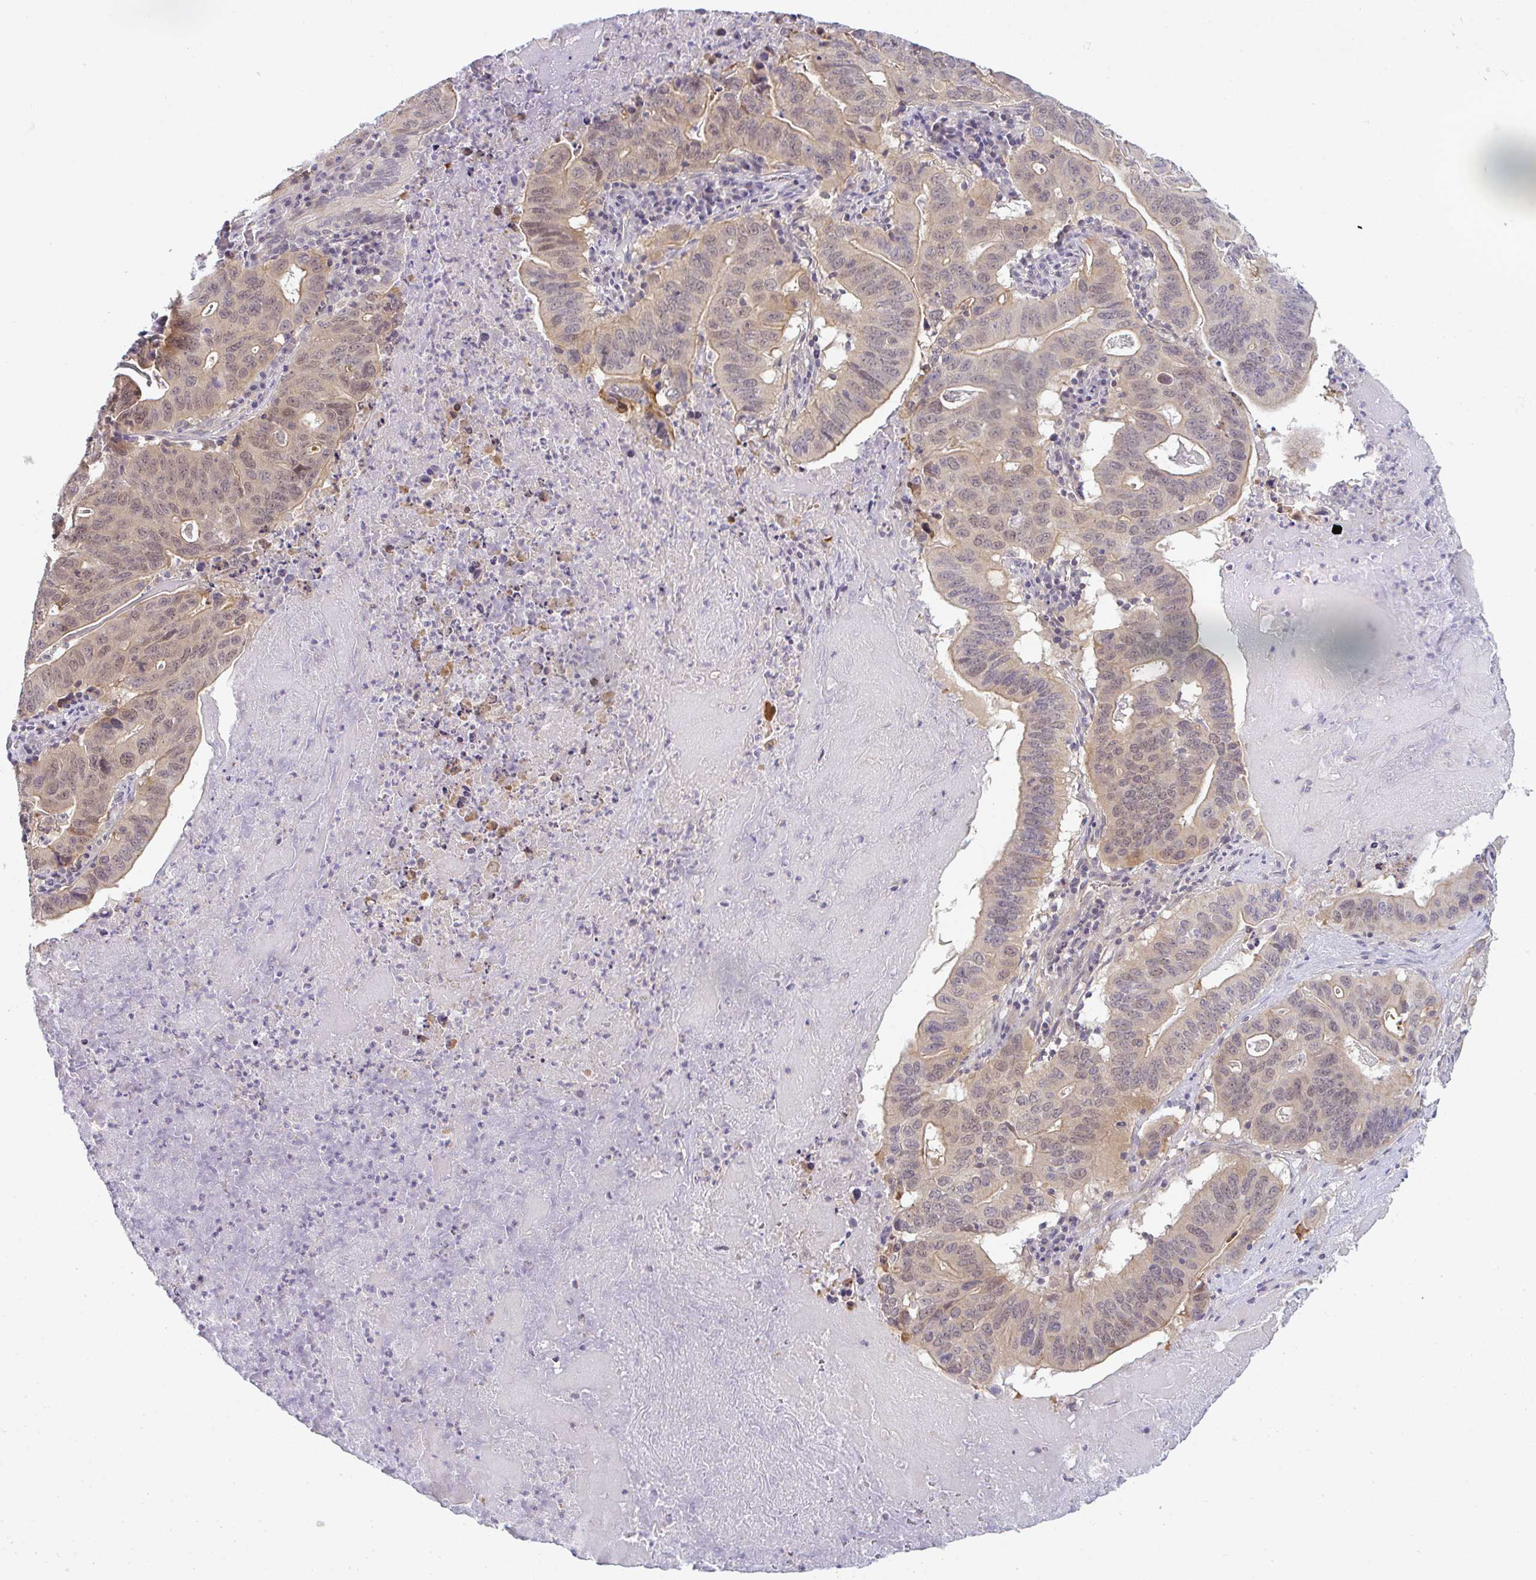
{"staining": {"intensity": "weak", "quantity": "25%-75%", "location": "cytoplasmic/membranous"}, "tissue": "lung cancer", "cell_type": "Tumor cells", "image_type": "cancer", "snomed": [{"axis": "morphology", "description": "Adenocarcinoma, NOS"}, {"axis": "topography", "description": "Lung"}], "caption": "An IHC photomicrograph of neoplastic tissue is shown. Protein staining in brown highlights weak cytoplasmic/membranous positivity in lung cancer within tumor cells. Nuclei are stained in blue.", "gene": "CSE1L", "patient": {"sex": "female", "age": 60}}